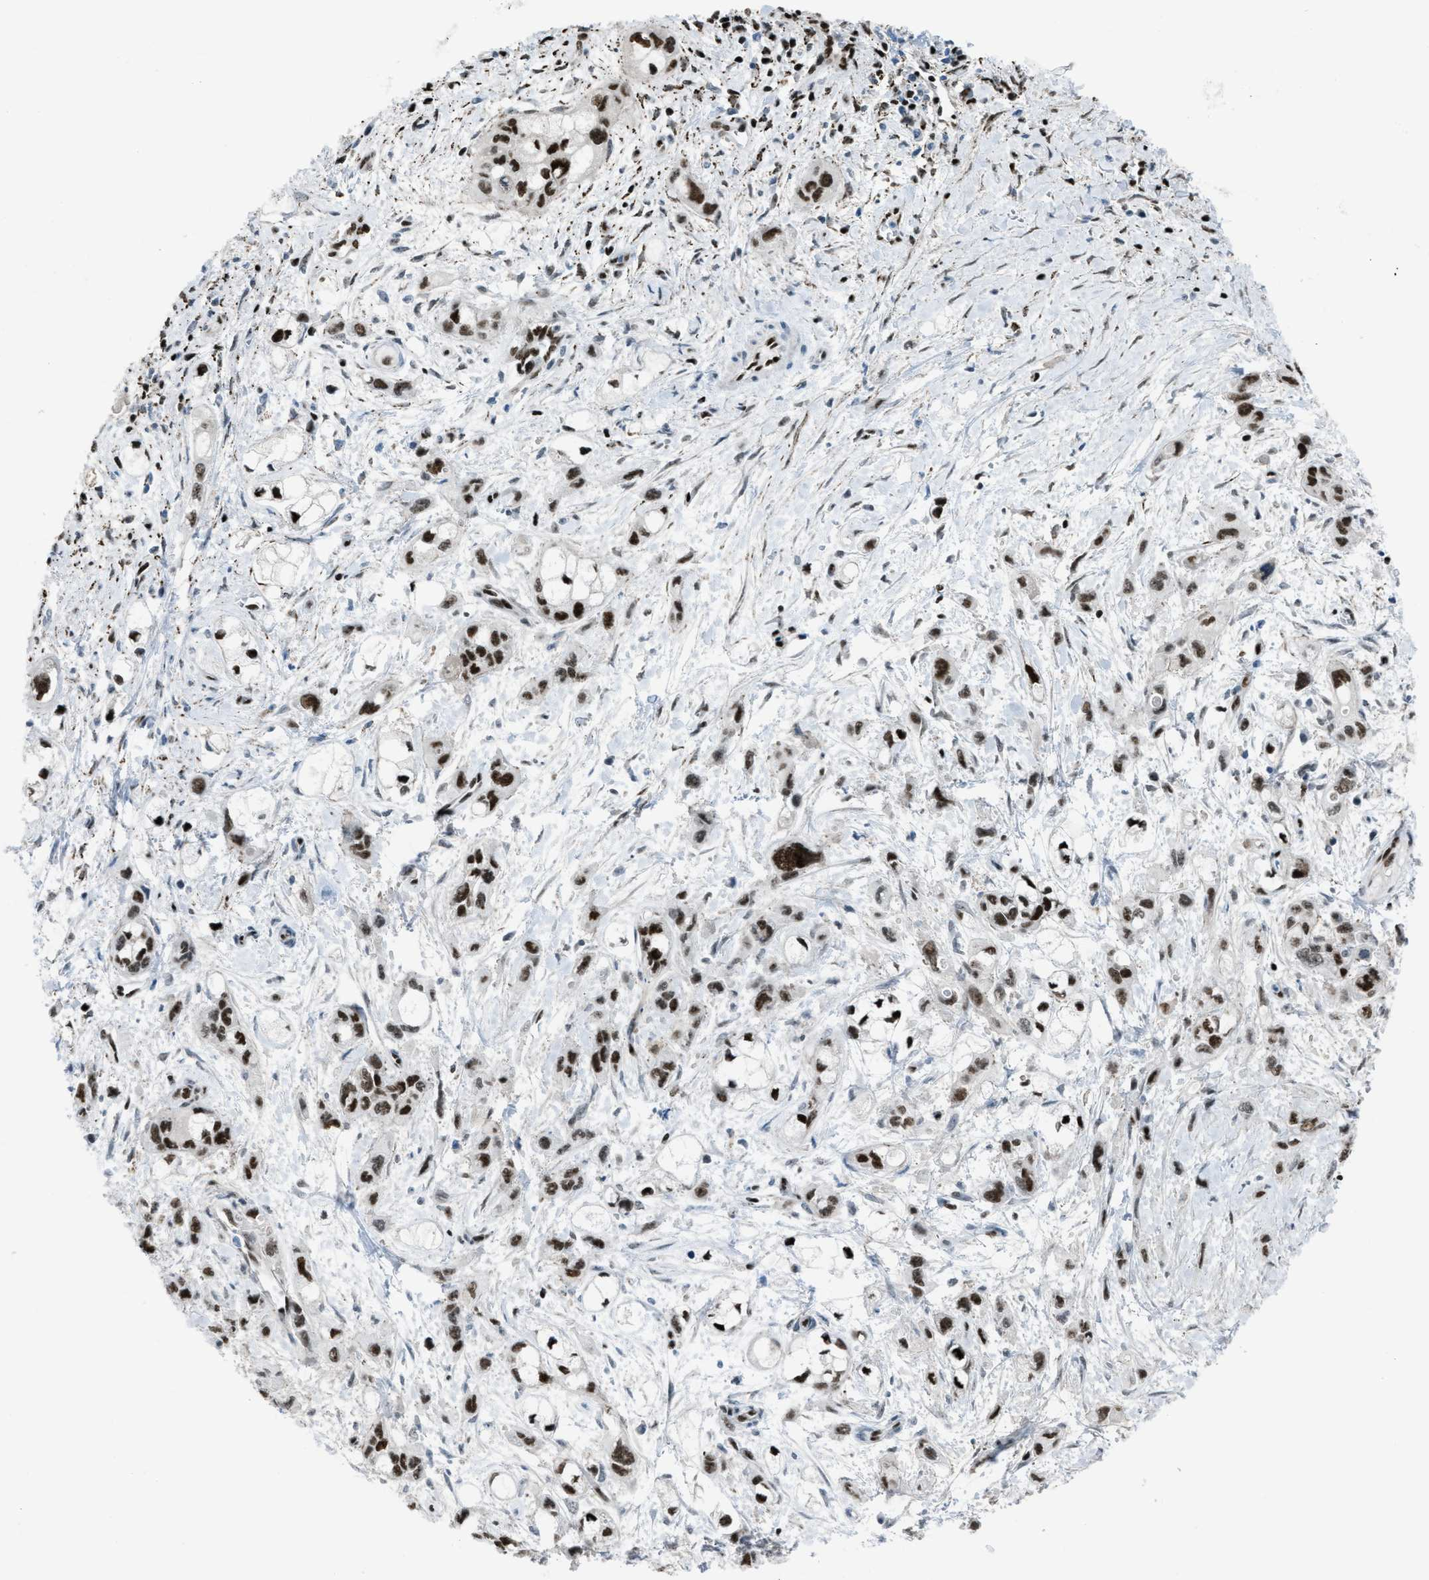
{"staining": {"intensity": "strong", "quantity": ">75%", "location": "nuclear"}, "tissue": "pancreatic cancer", "cell_type": "Tumor cells", "image_type": "cancer", "snomed": [{"axis": "morphology", "description": "Adenocarcinoma, NOS"}, {"axis": "topography", "description": "Pancreas"}], "caption": "Protein staining of adenocarcinoma (pancreatic) tissue shows strong nuclear positivity in approximately >75% of tumor cells. Nuclei are stained in blue.", "gene": "SLFN5", "patient": {"sex": "male", "age": 74}}